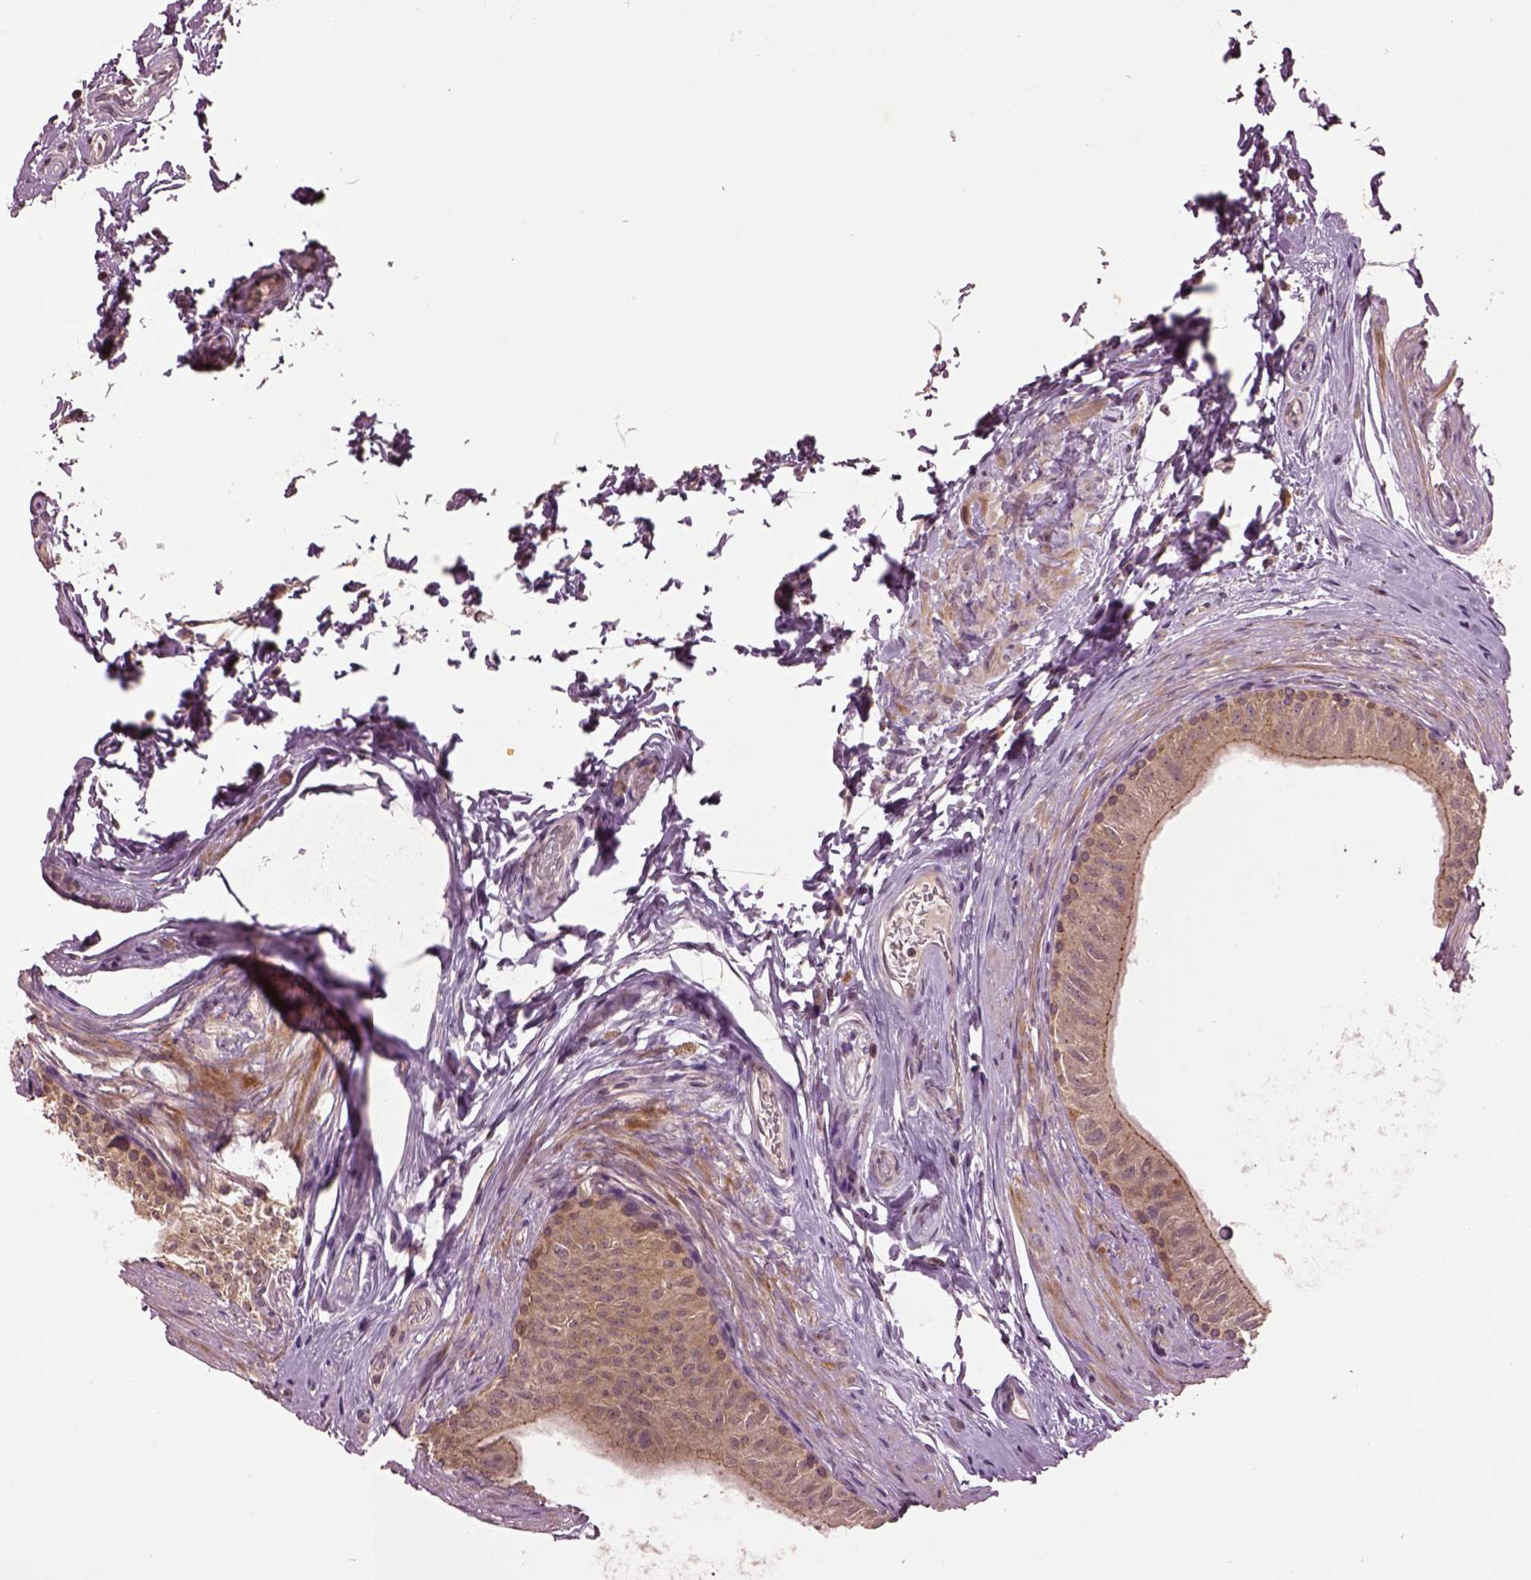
{"staining": {"intensity": "weak", "quantity": ">75%", "location": "cytoplasmic/membranous"}, "tissue": "epididymis", "cell_type": "Glandular cells", "image_type": "normal", "snomed": [{"axis": "morphology", "description": "Normal tissue, NOS"}, {"axis": "topography", "description": "Epididymis"}], "caption": "This micrograph exhibits benign epididymis stained with immunohistochemistry (IHC) to label a protein in brown. The cytoplasmic/membranous of glandular cells show weak positivity for the protein. Nuclei are counter-stained blue.", "gene": "MTHFS", "patient": {"sex": "male", "age": 36}}